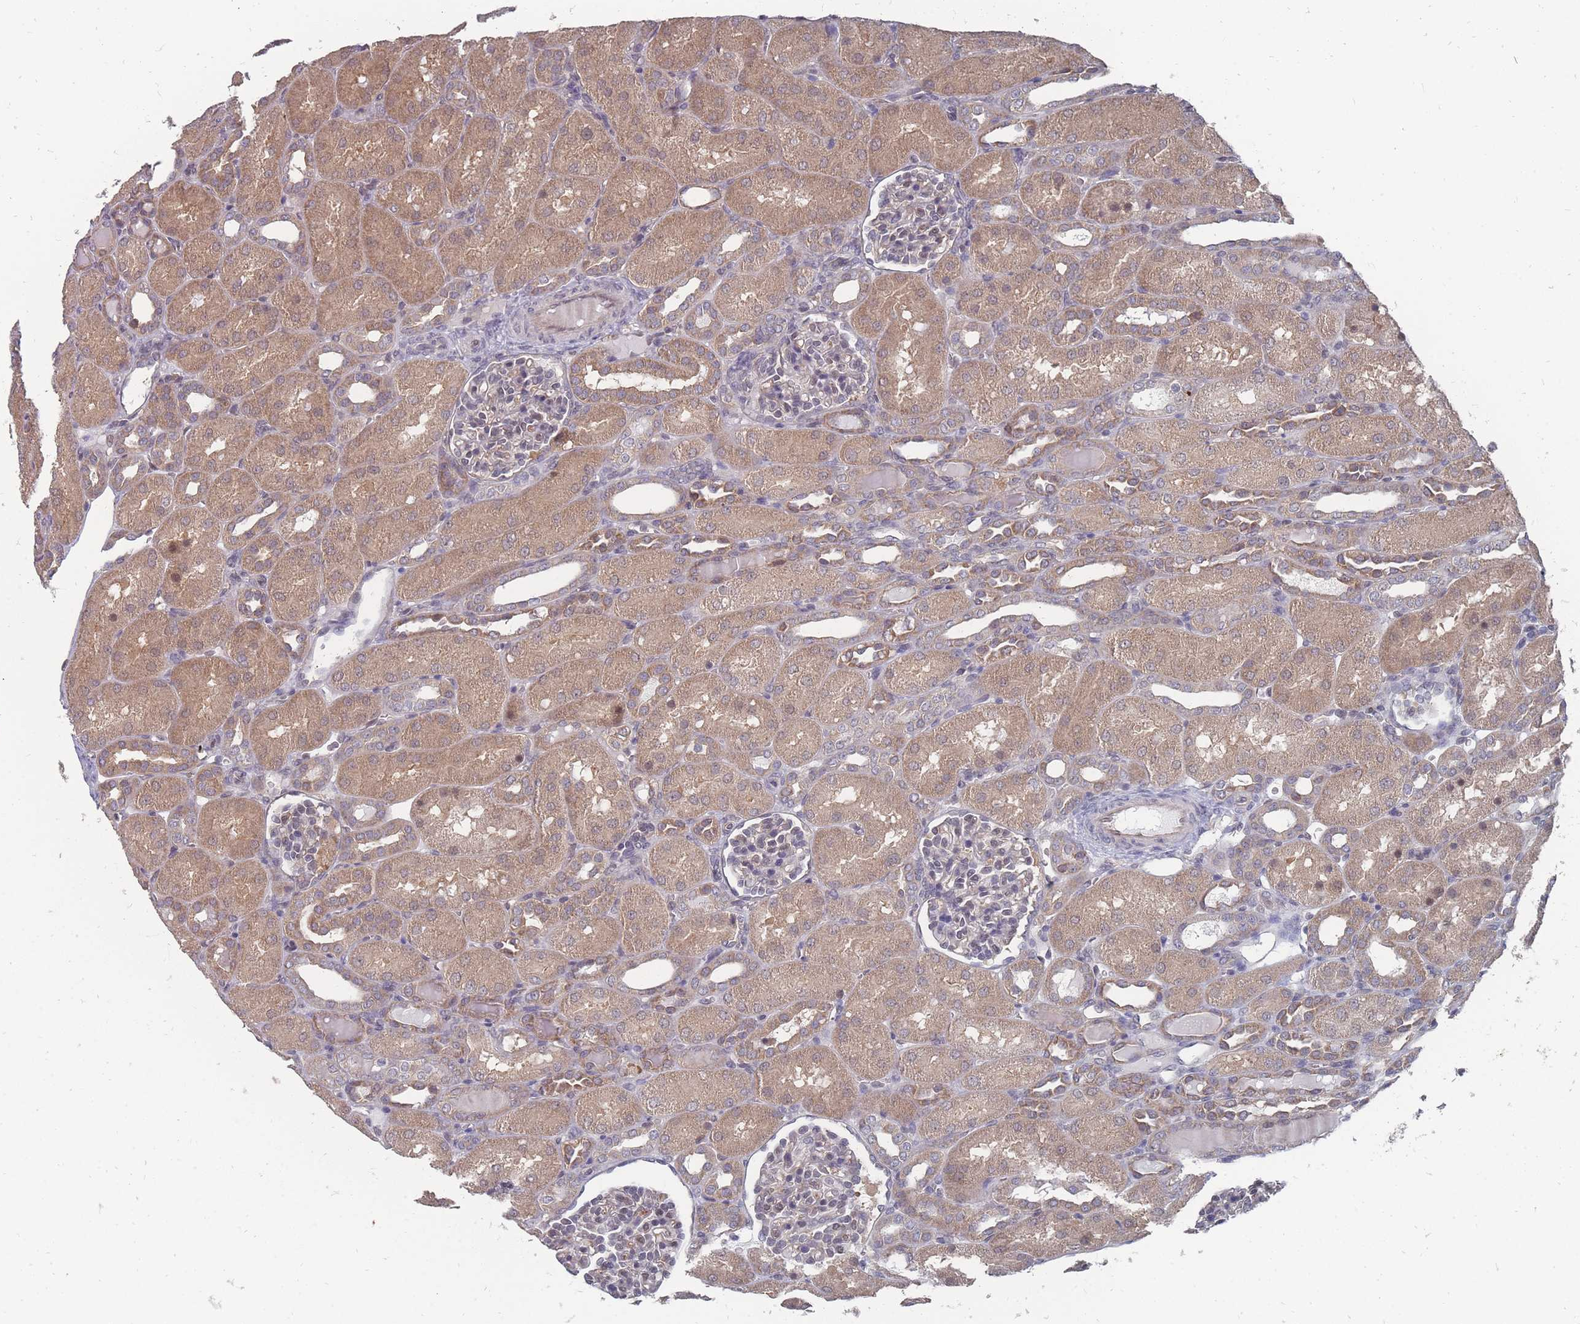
{"staining": {"intensity": "weak", "quantity": "25%-75%", "location": "nuclear"}, "tissue": "kidney", "cell_type": "Cells in glomeruli", "image_type": "normal", "snomed": [{"axis": "morphology", "description": "Normal tissue, NOS"}, {"axis": "topography", "description": "Kidney"}], "caption": "The image exhibits a brown stain indicating the presence of a protein in the nuclear of cells in glomeruli in kidney. (DAB (3,3'-diaminobenzidine) IHC, brown staining for protein, blue staining for nuclei).", "gene": "NKD1", "patient": {"sex": "male", "age": 1}}